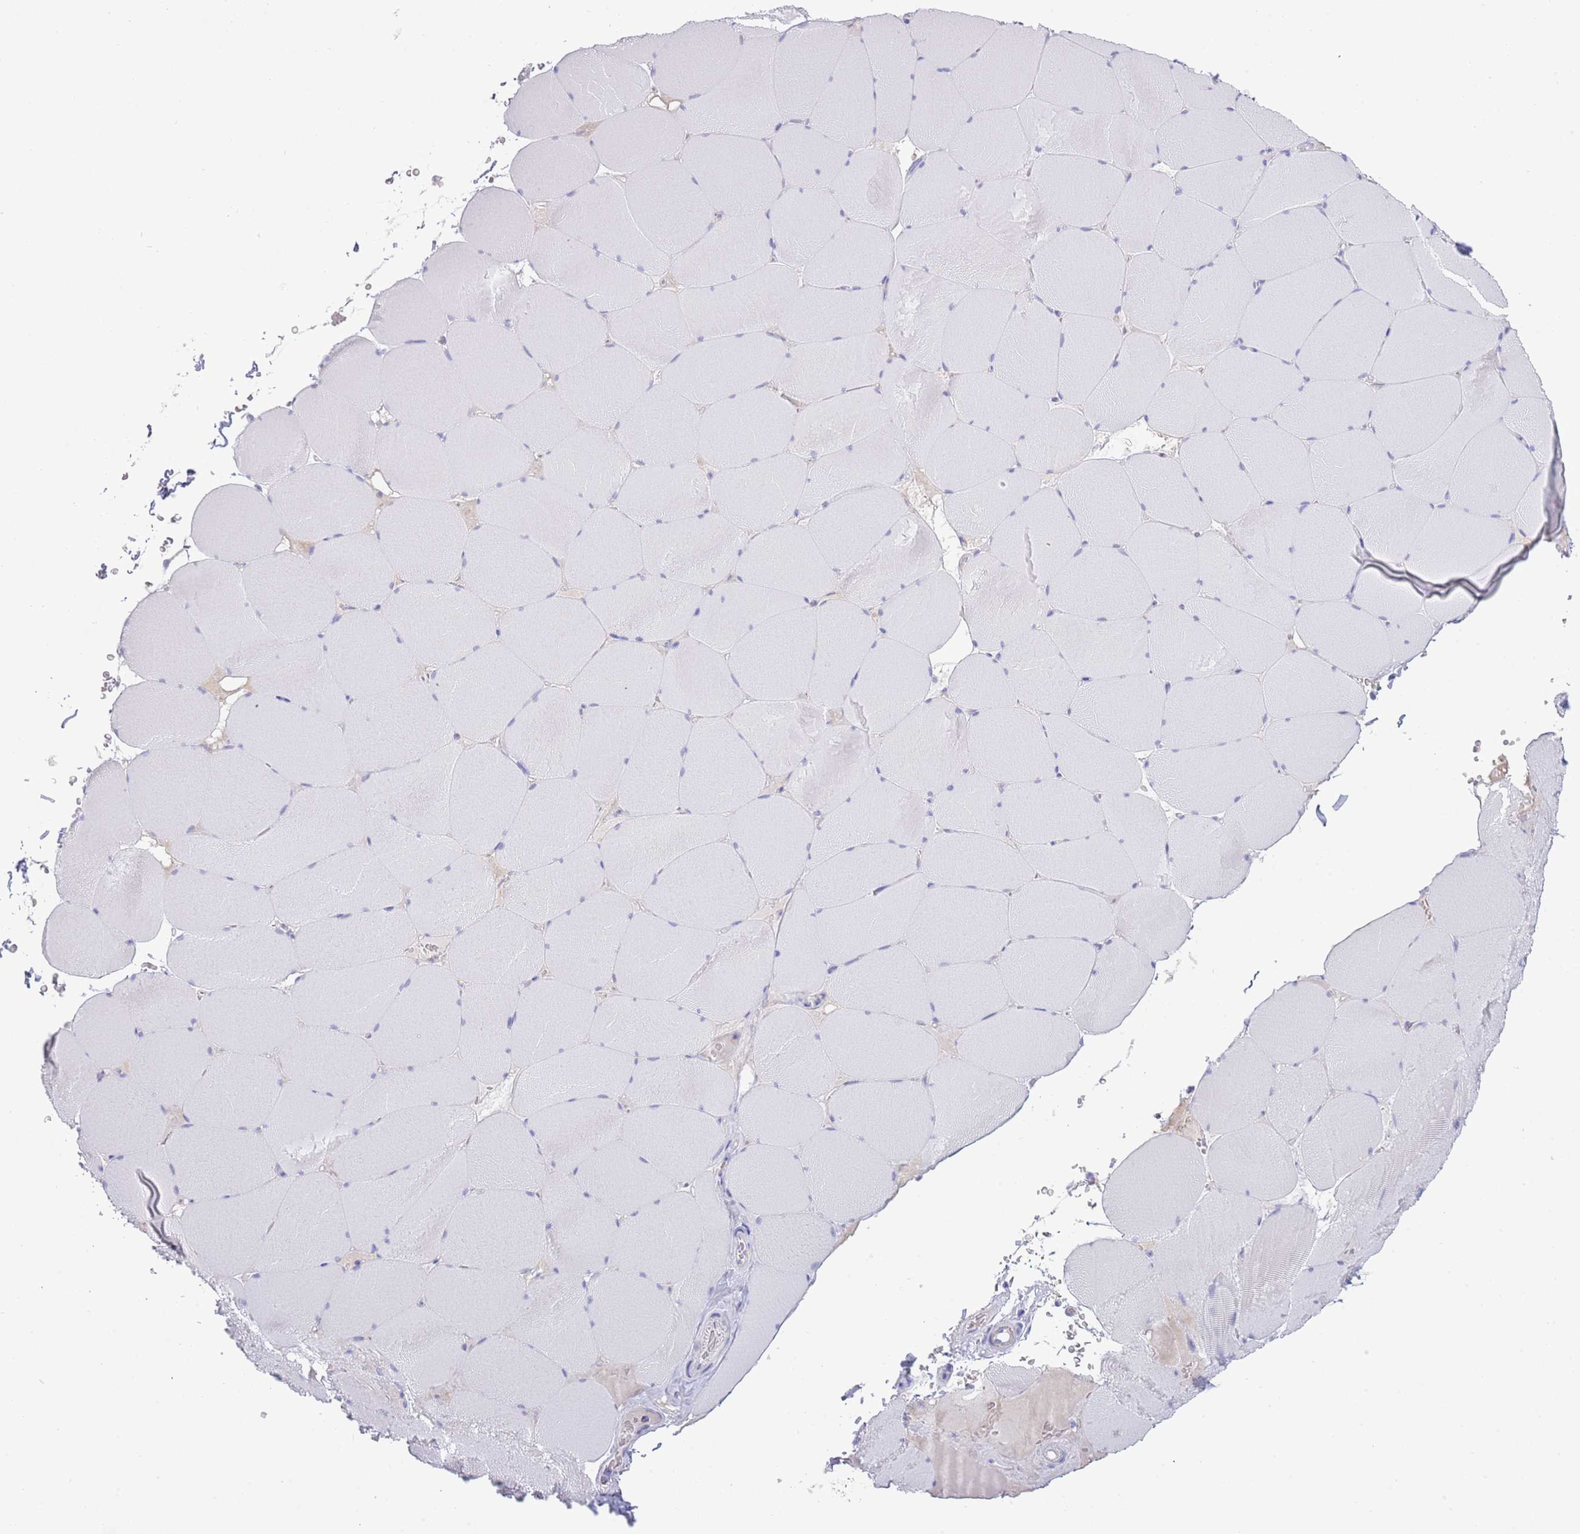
{"staining": {"intensity": "negative", "quantity": "none", "location": "none"}, "tissue": "skeletal muscle", "cell_type": "Myocytes", "image_type": "normal", "snomed": [{"axis": "morphology", "description": "Normal tissue, NOS"}, {"axis": "topography", "description": "Skeletal muscle"}, {"axis": "topography", "description": "Head-Neck"}], "caption": "An immunohistochemistry image of unremarkable skeletal muscle is shown. There is no staining in myocytes of skeletal muscle. The staining was performed using DAB to visualize the protein expression in brown, while the nuclei were stained in blue with hematoxylin (Magnification: 20x).", "gene": "ACR", "patient": {"sex": "male", "age": 66}}